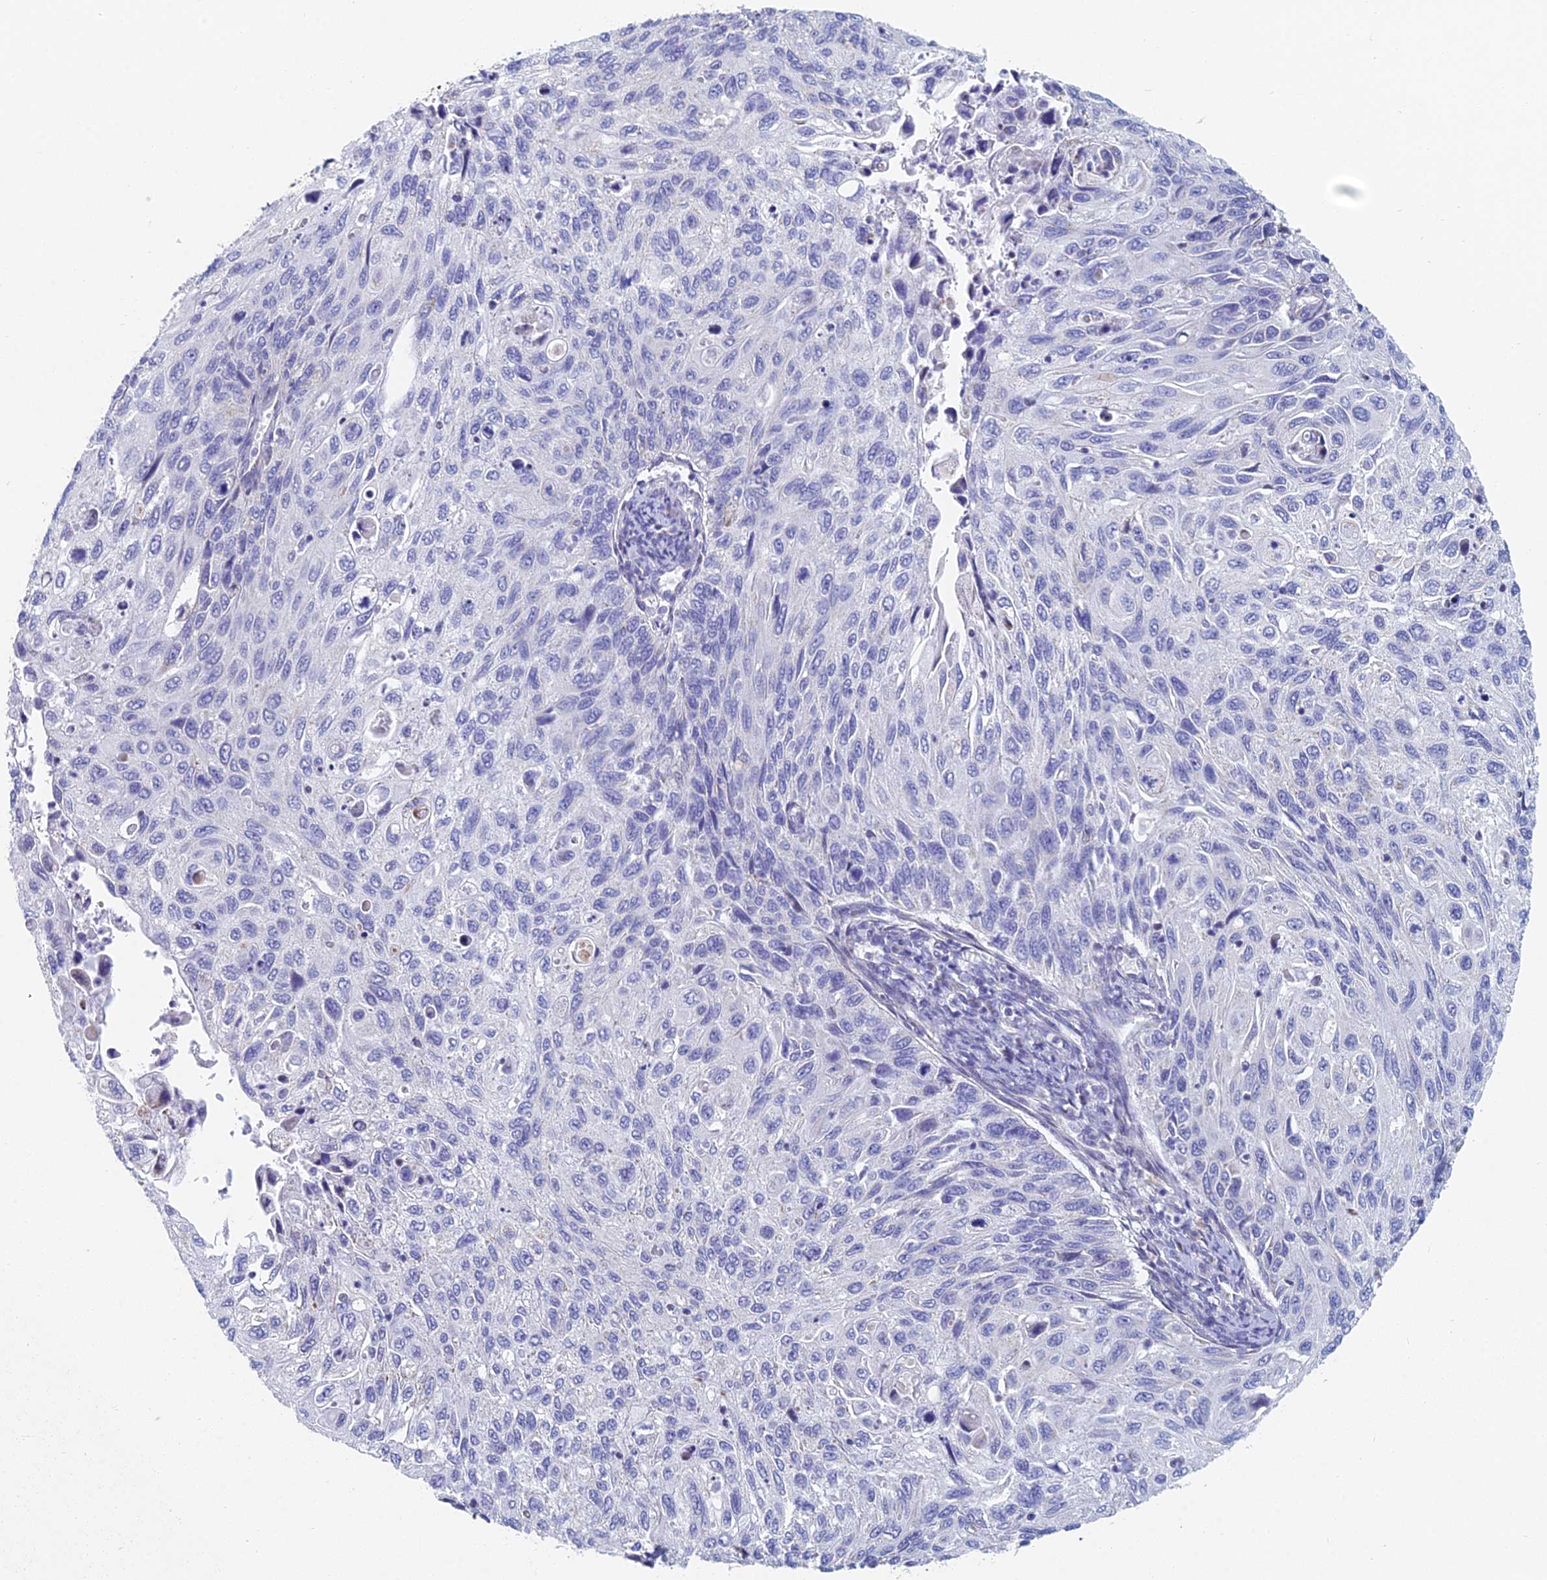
{"staining": {"intensity": "negative", "quantity": "none", "location": "none"}, "tissue": "cervical cancer", "cell_type": "Tumor cells", "image_type": "cancer", "snomed": [{"axis": "morphology", "description": "Squamous cell carcinoma, NOS"}, {"axis": "topography", "description": "Cervix"}], "caption": "This is an IHC photomicrograph of human squamous cell carcinoma (cervical). There is no positivity in tumor cells.", "gene": "ACSM1", "patient": {"sex": "female", "age": 70}}